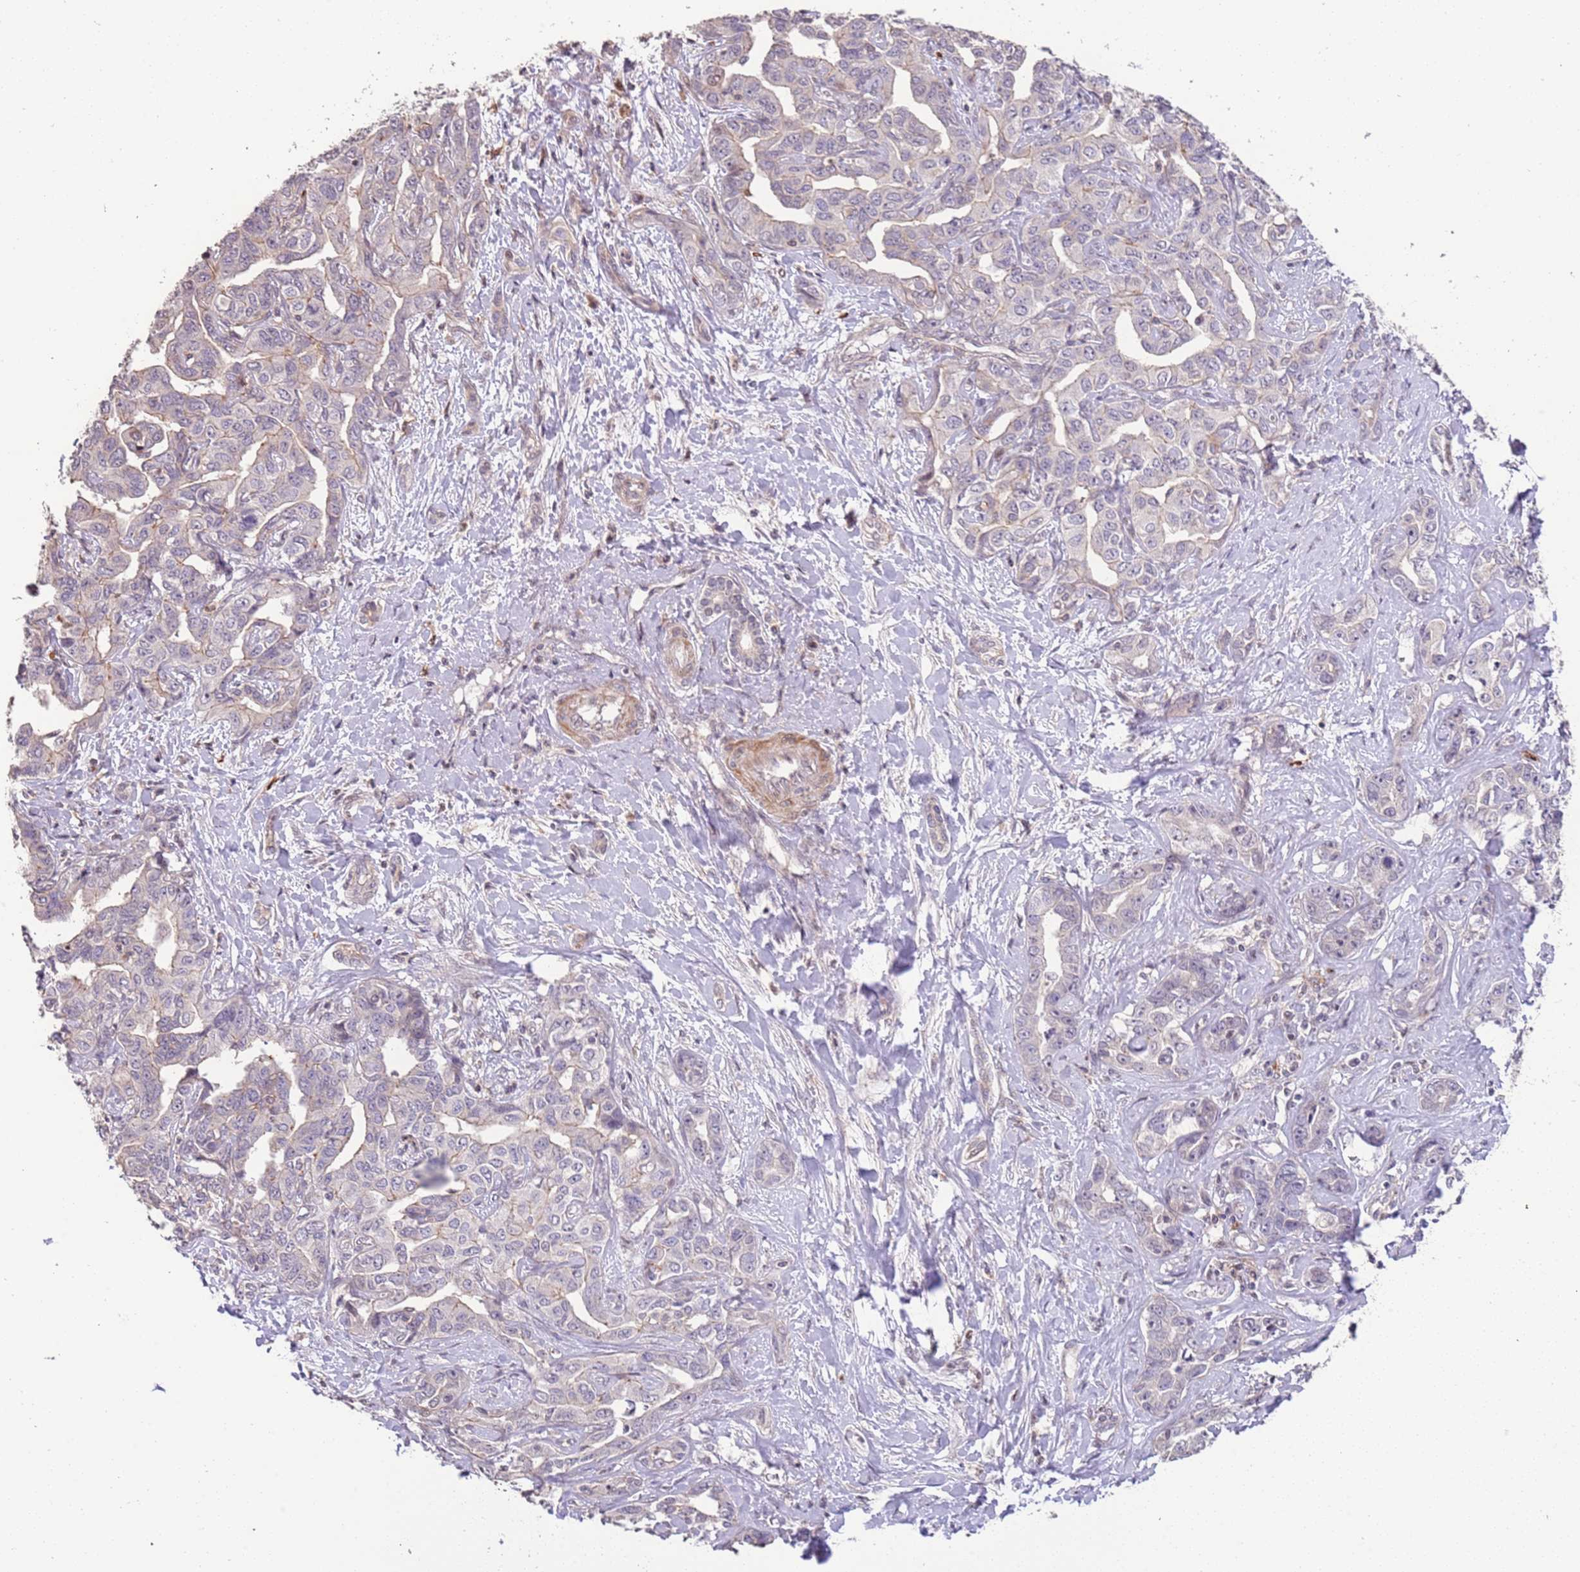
{"staining": {"intensity": "weak", "quantity": "<25%", "location": "cytoplasmic/membranous"}, "tissue": "liver cancer", "cell_type": "Tumor cells", "image_type": "cancer", "snomed": [{"axis": "morphology", "description": "Cholangiocarcinoma"}, {"axis": "topography", "description": "Liver"}], "caption": "Immunohistochemistry histopathology image of neoplastic tissue: human liver cancer stained with DAB (3,3'-diaminobenzidine) displays no significant protein staining in tumor cells. (IHC, brightfield microscopy, high magnification).", "gene": "SLC16A4", "patient": {"sex": "male", "age": 59}}